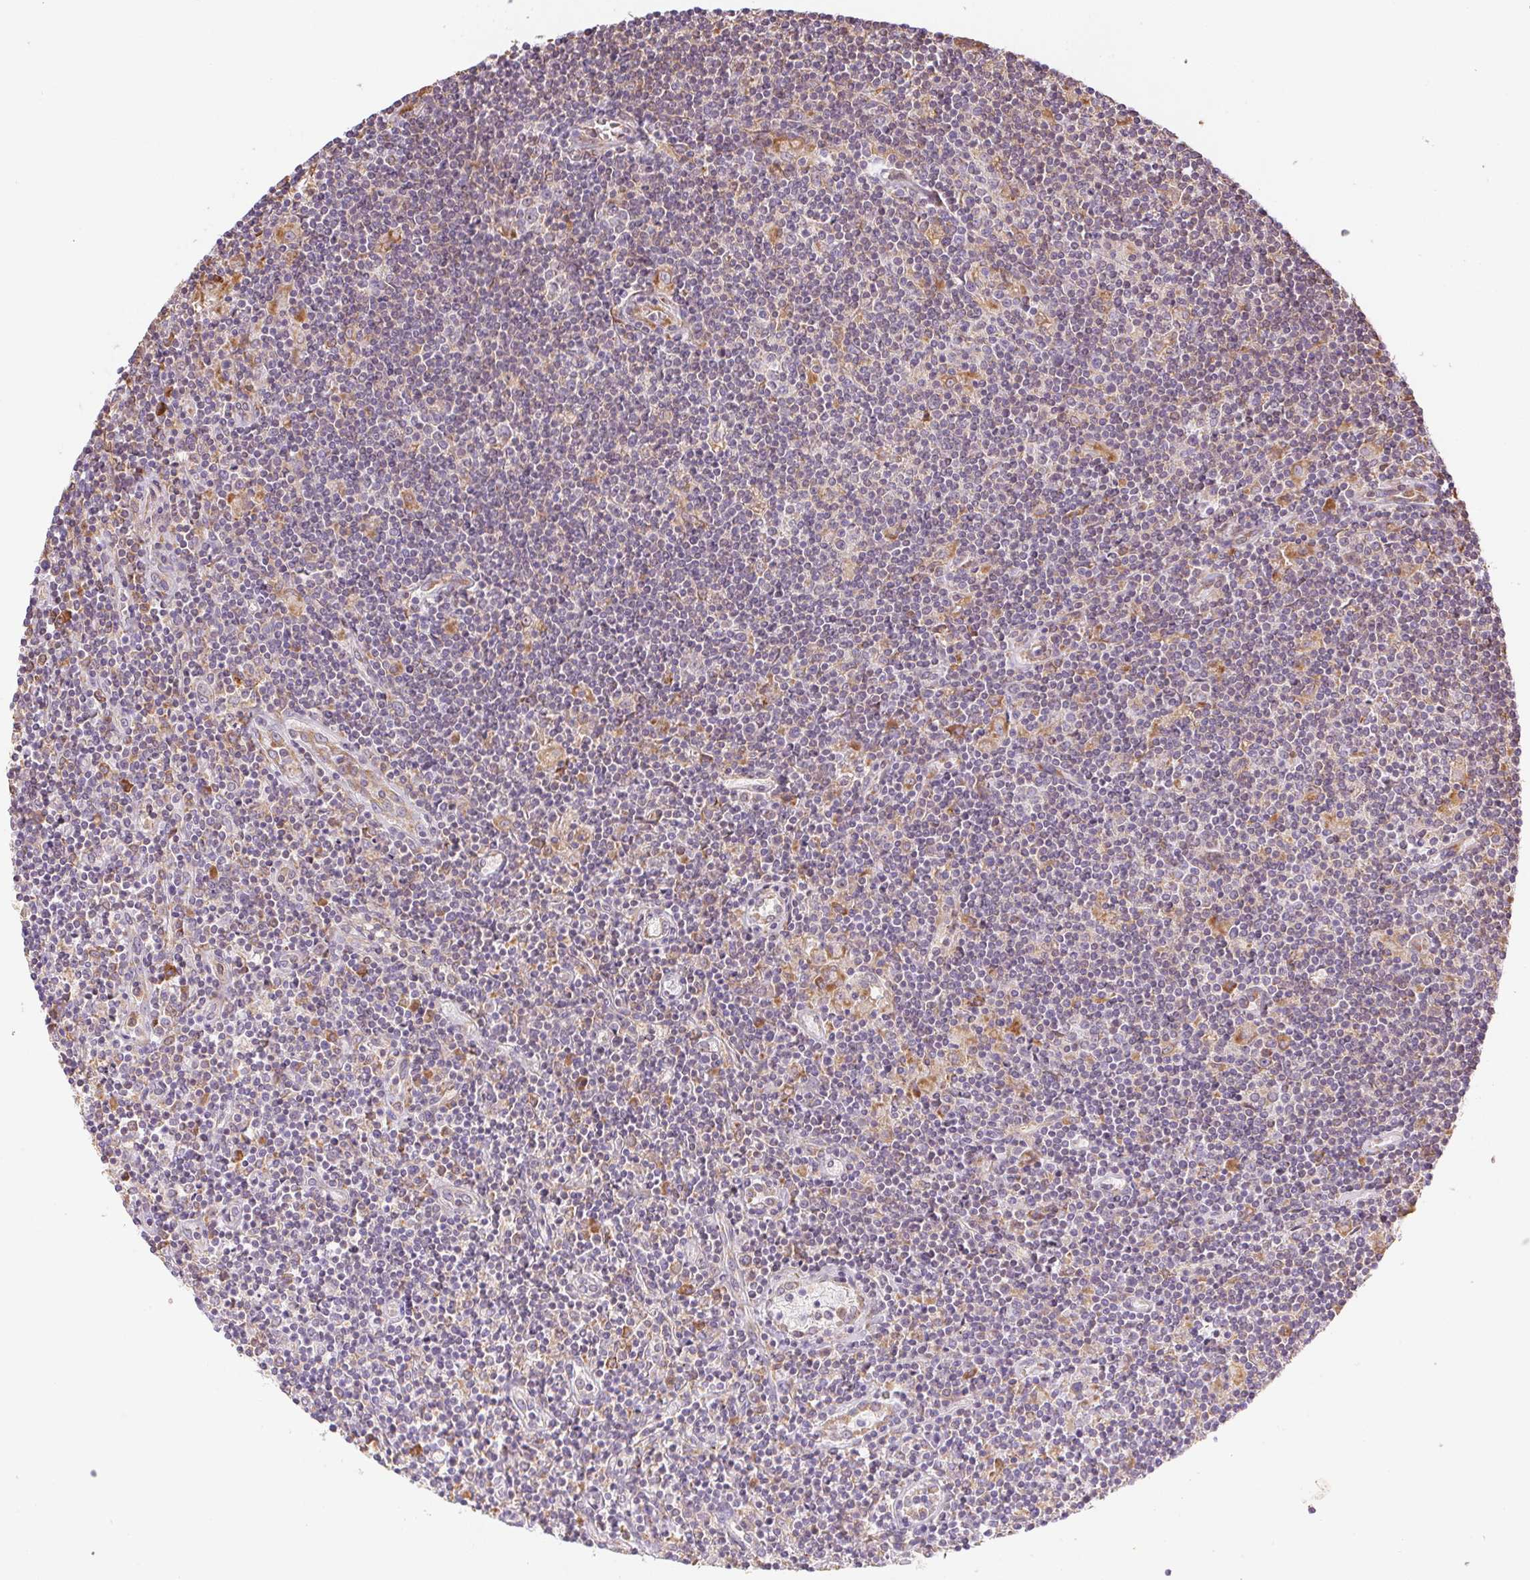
{"staining": {"intensity": "negative", "quantity": "none", "location": "none"}, "tissue": "lymphoma", "cell_type": "Tumor cells", "image_type": "cancer", "snomed": [{"axis": "morphology", "description": "Hodgkin's disease, NOS"}, {"axis": "topography", "description": "Lymph node"}], "caption": "This image is of lymphoma stained with immunohistochemistry to label a protein in brown with the nuclei are counter-stained blue. There is no positivity in tumor cells.", "gene": "ENTREP1", "patient": {"sex": "male", "age": 40}}